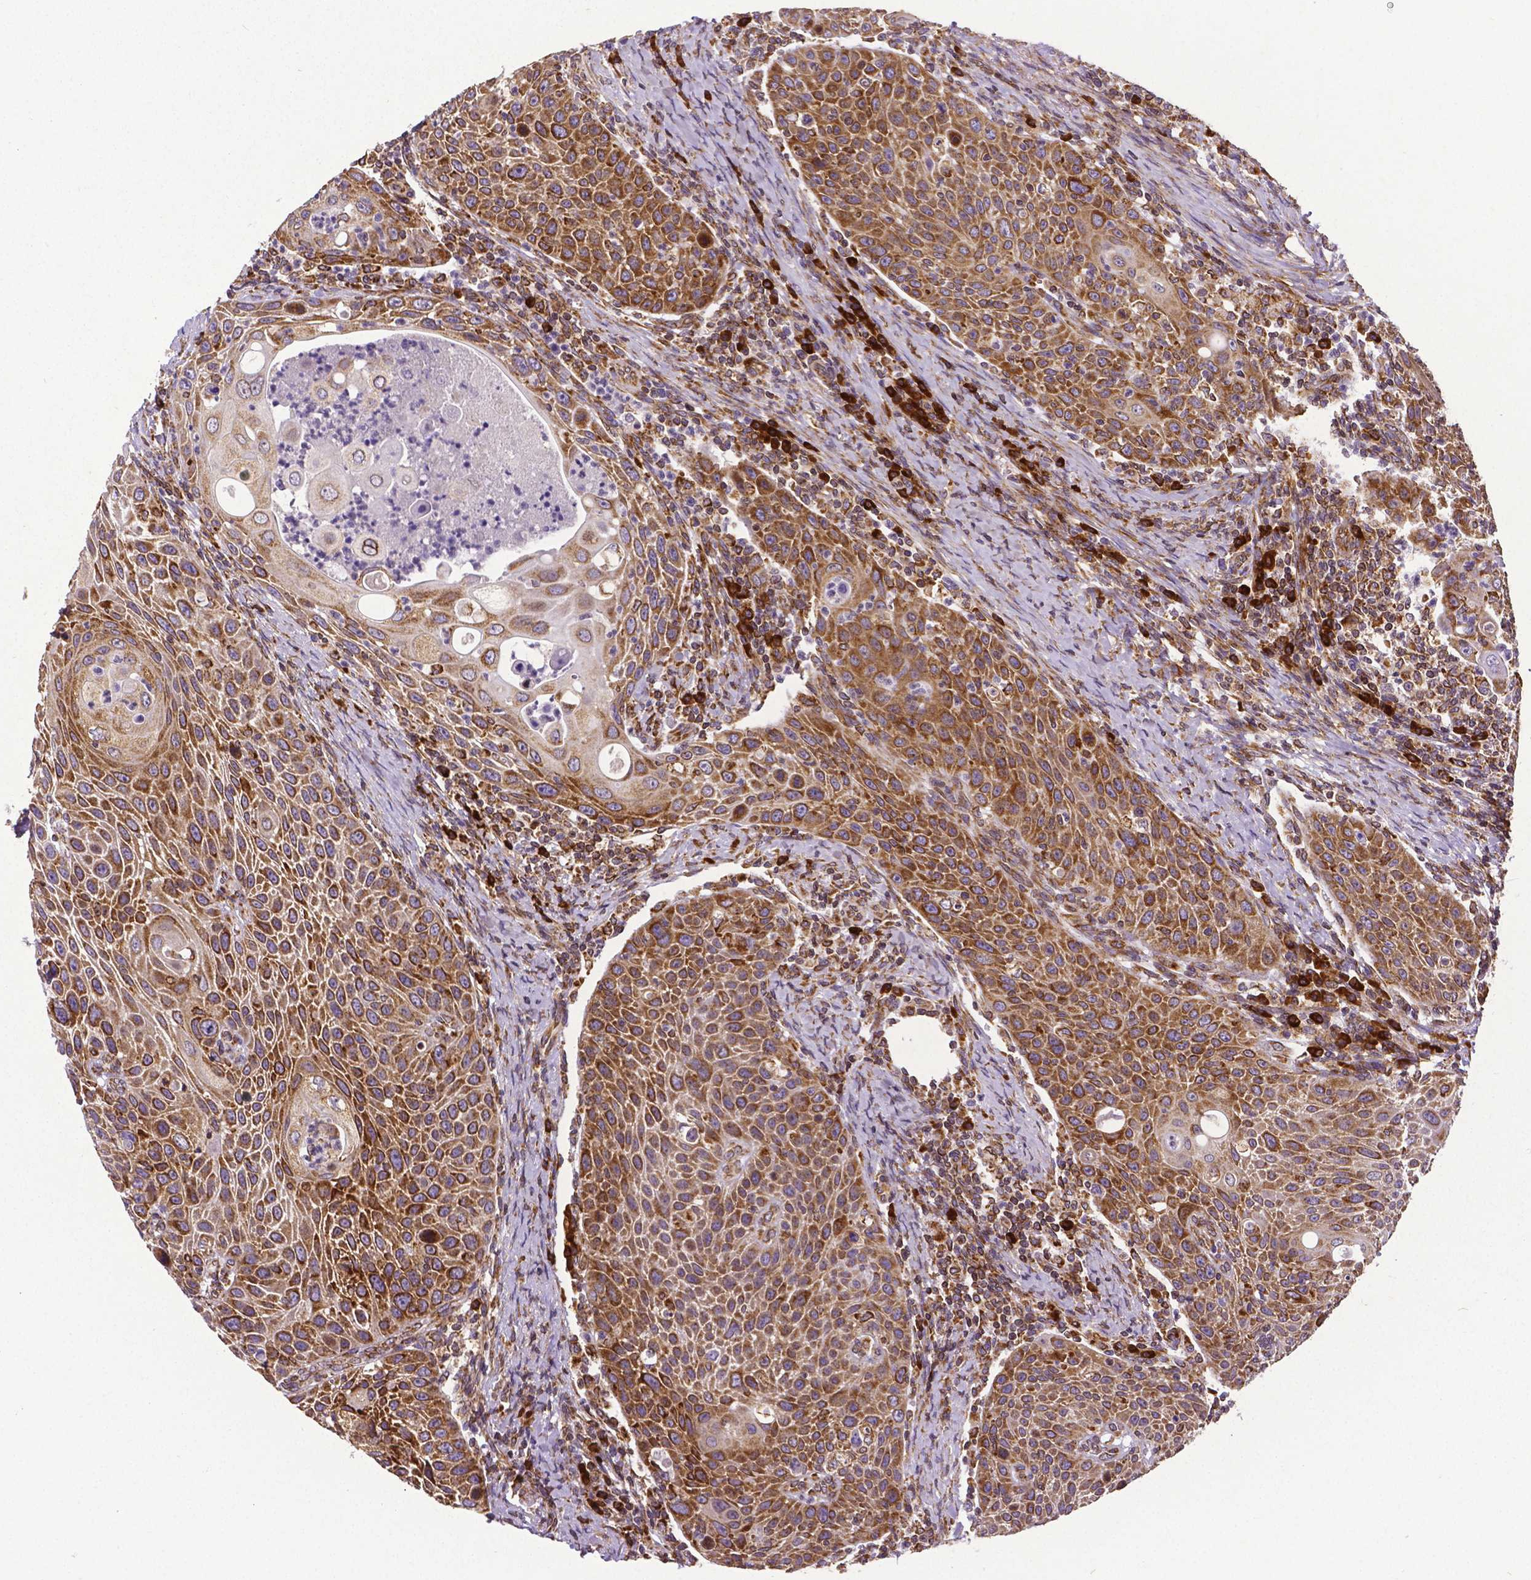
{"staining": {"intensity": "strong", "quantity": ">75%", "location": "cytoplasmic/membranous"}, "tissue": "head and neck cancer", "cell_type": "Tumor cells", "image_type": "cancer", "snomed": [{"axis": "morphology", "description": "Squamous cell carcinoma, NOS"}, {"axis": "topography", "description": "Head-Neck"}], "caption": "Head and neck squamous cell carcinoma stained for a protein shows strong cytoplasmic/membranous positivity in tumor cells. The staining was performed using DAB (3,3'-diaminobenzidine), with brown indicating positive protein expression. Nuclei are stained blue with hematoxylin.", "gene": "MTDH", "patient": {"sex": "male", "age": 69}}